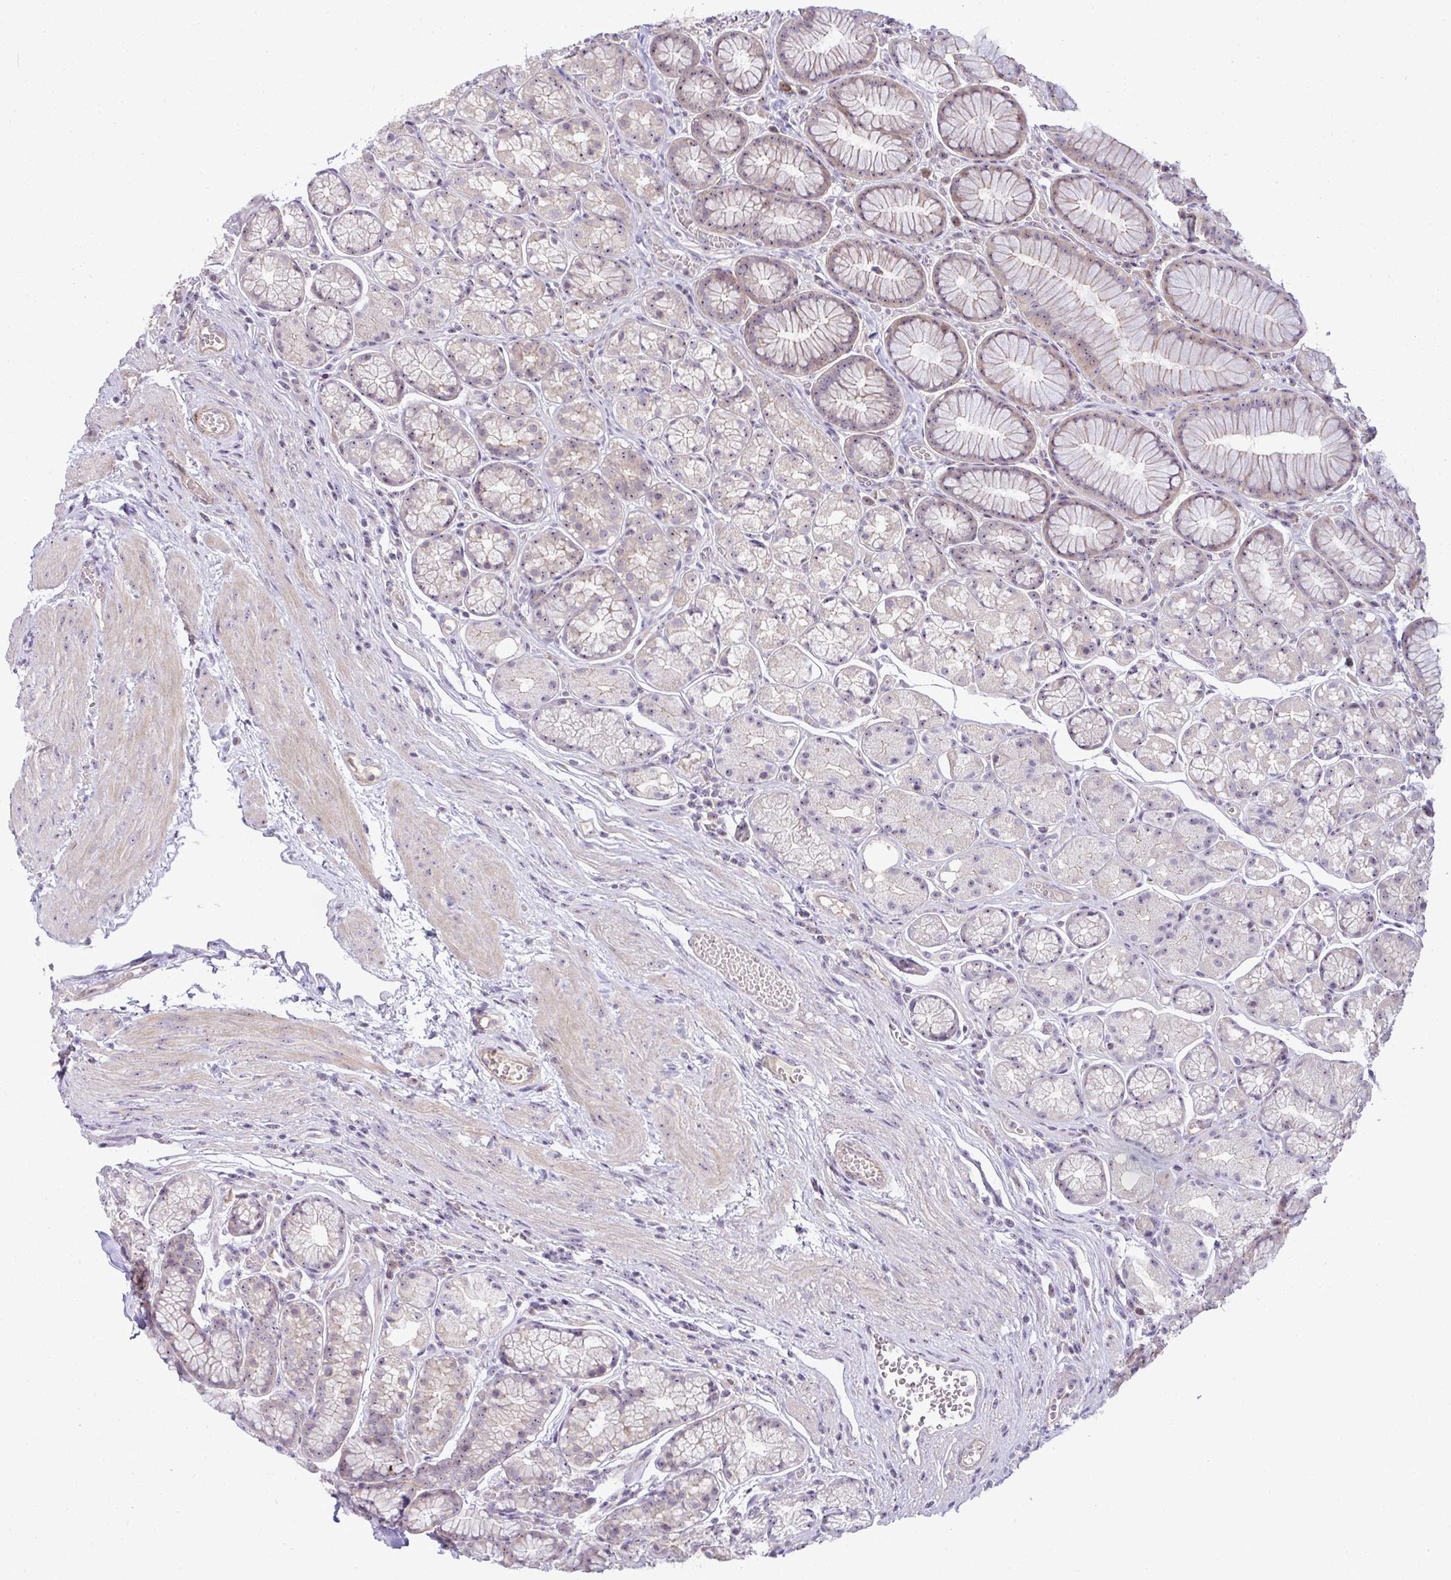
{"staining": {"intensity": "moderate", "quantity": "<25%", "location": "nuclear"}, "tissue": "stomach", "cell_type": "Glandular cells", "image_type": "normal", "snomed": [{"axis": "morphology", "description": "Normal tissue, NOS"}, {"axis": "topography", "description": "Smooth muscle"}, {"axis": "topography", "description": "Stomach"}], "caption": "Brown immunohistochemical staining in normal stomach displays moderate nuclear expression in approximately <25% of glandular cells. (IHC, brightfield microscopy, high magnification).", "gene": "NT5C1A", "patient": {"sex": "male", "age": 70}}